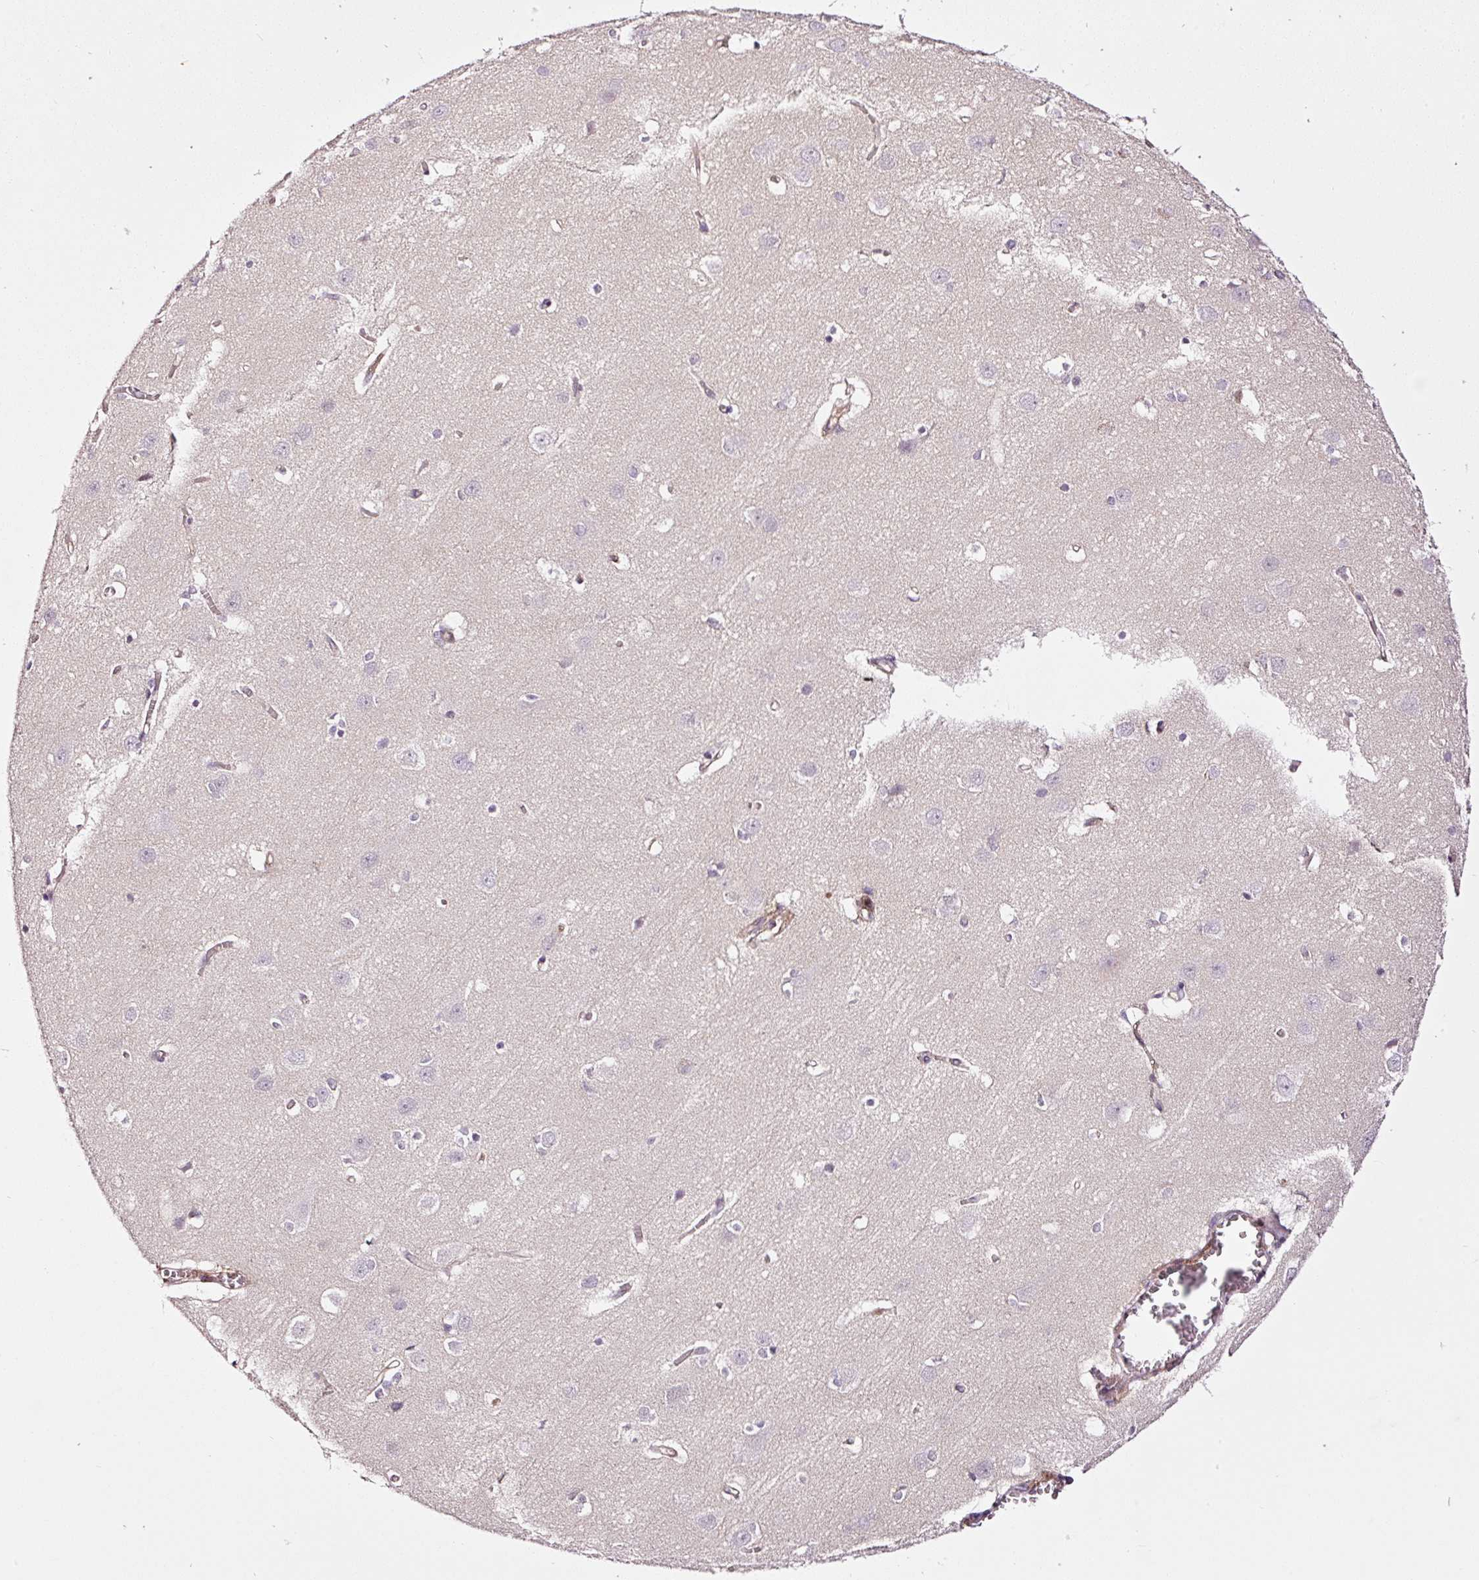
{"staining": {"intensity": "negative", "quantity": "none", "location": "none"}, "tissue": "cerebral cortex", "cell_type": "Endothelial cells", "image_type": "normal", "snomed": [{"axis": "morphology", "description": "Normal tissue, NOS"}, {"axis": "topography", "description": "Cerebral cortex"}], "caption": "Immunohistochemical staining of normal cerebral cortex displays no significant staining in endothelial cells. Brightfield microscopy of immunohistochemistry stained with DAB (brown) and hematoxylin (blue), captured at high magnification.", "gene": "ABCB4", "patient": {"sex": "male", "age": 37}}